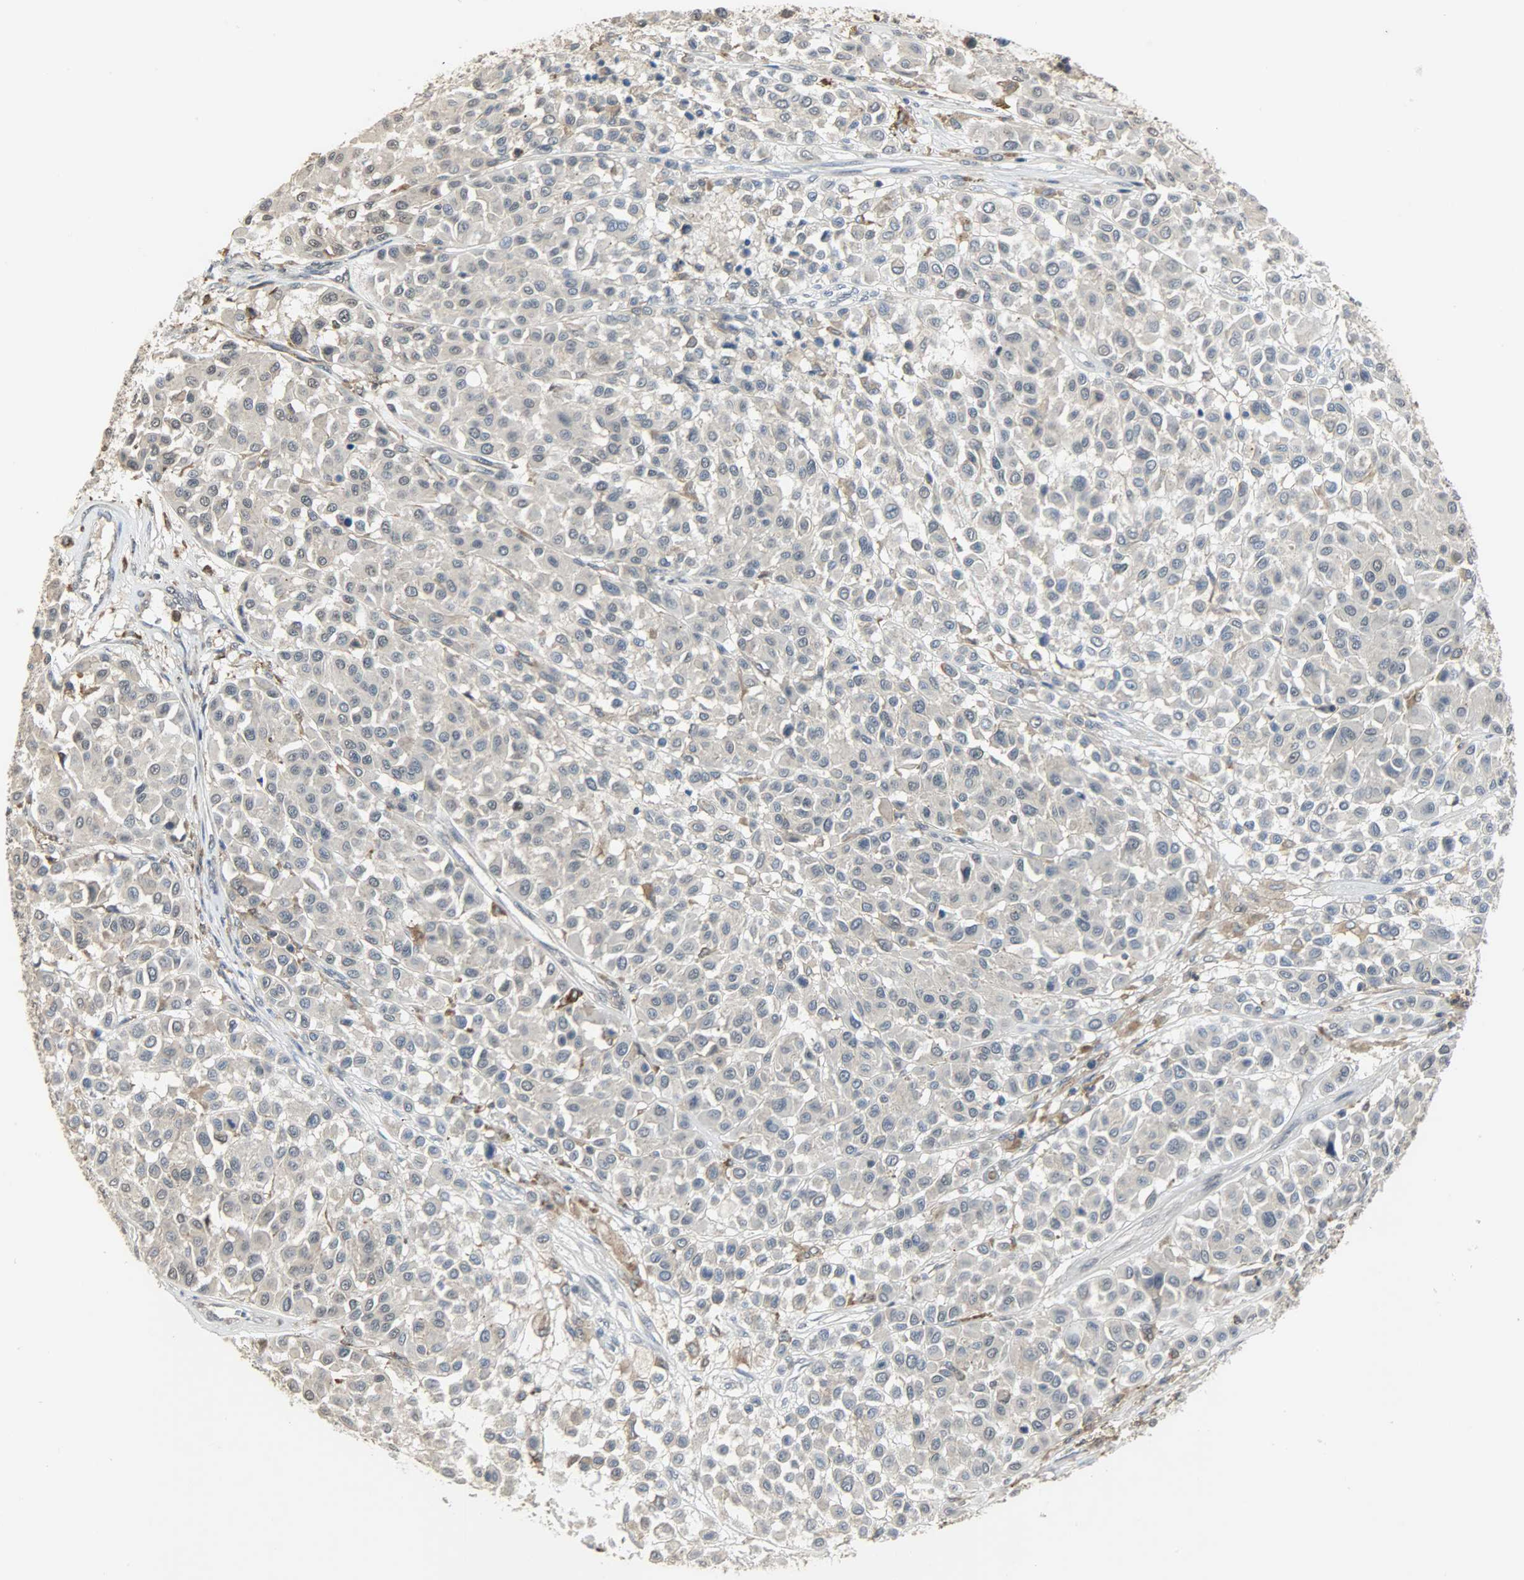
{"staining": {"intensity": "negative", "quantity": "none", "location": "none"}, "tissue": "melanoma", "cell_type": "Tumor cells", "image_type": "cancer", "snomed": [{"axis": "morphology", "description": "Malignant melanoma, Metastatic site"}, {"axis": "topography", "description": "Soft tissue"}], "caption": "Melanoma stained for a protein using immunohistochemistry displays no staining tumor cells.", "gene": "SKAP2", "patient": {"sex": "male", "age": 41}}